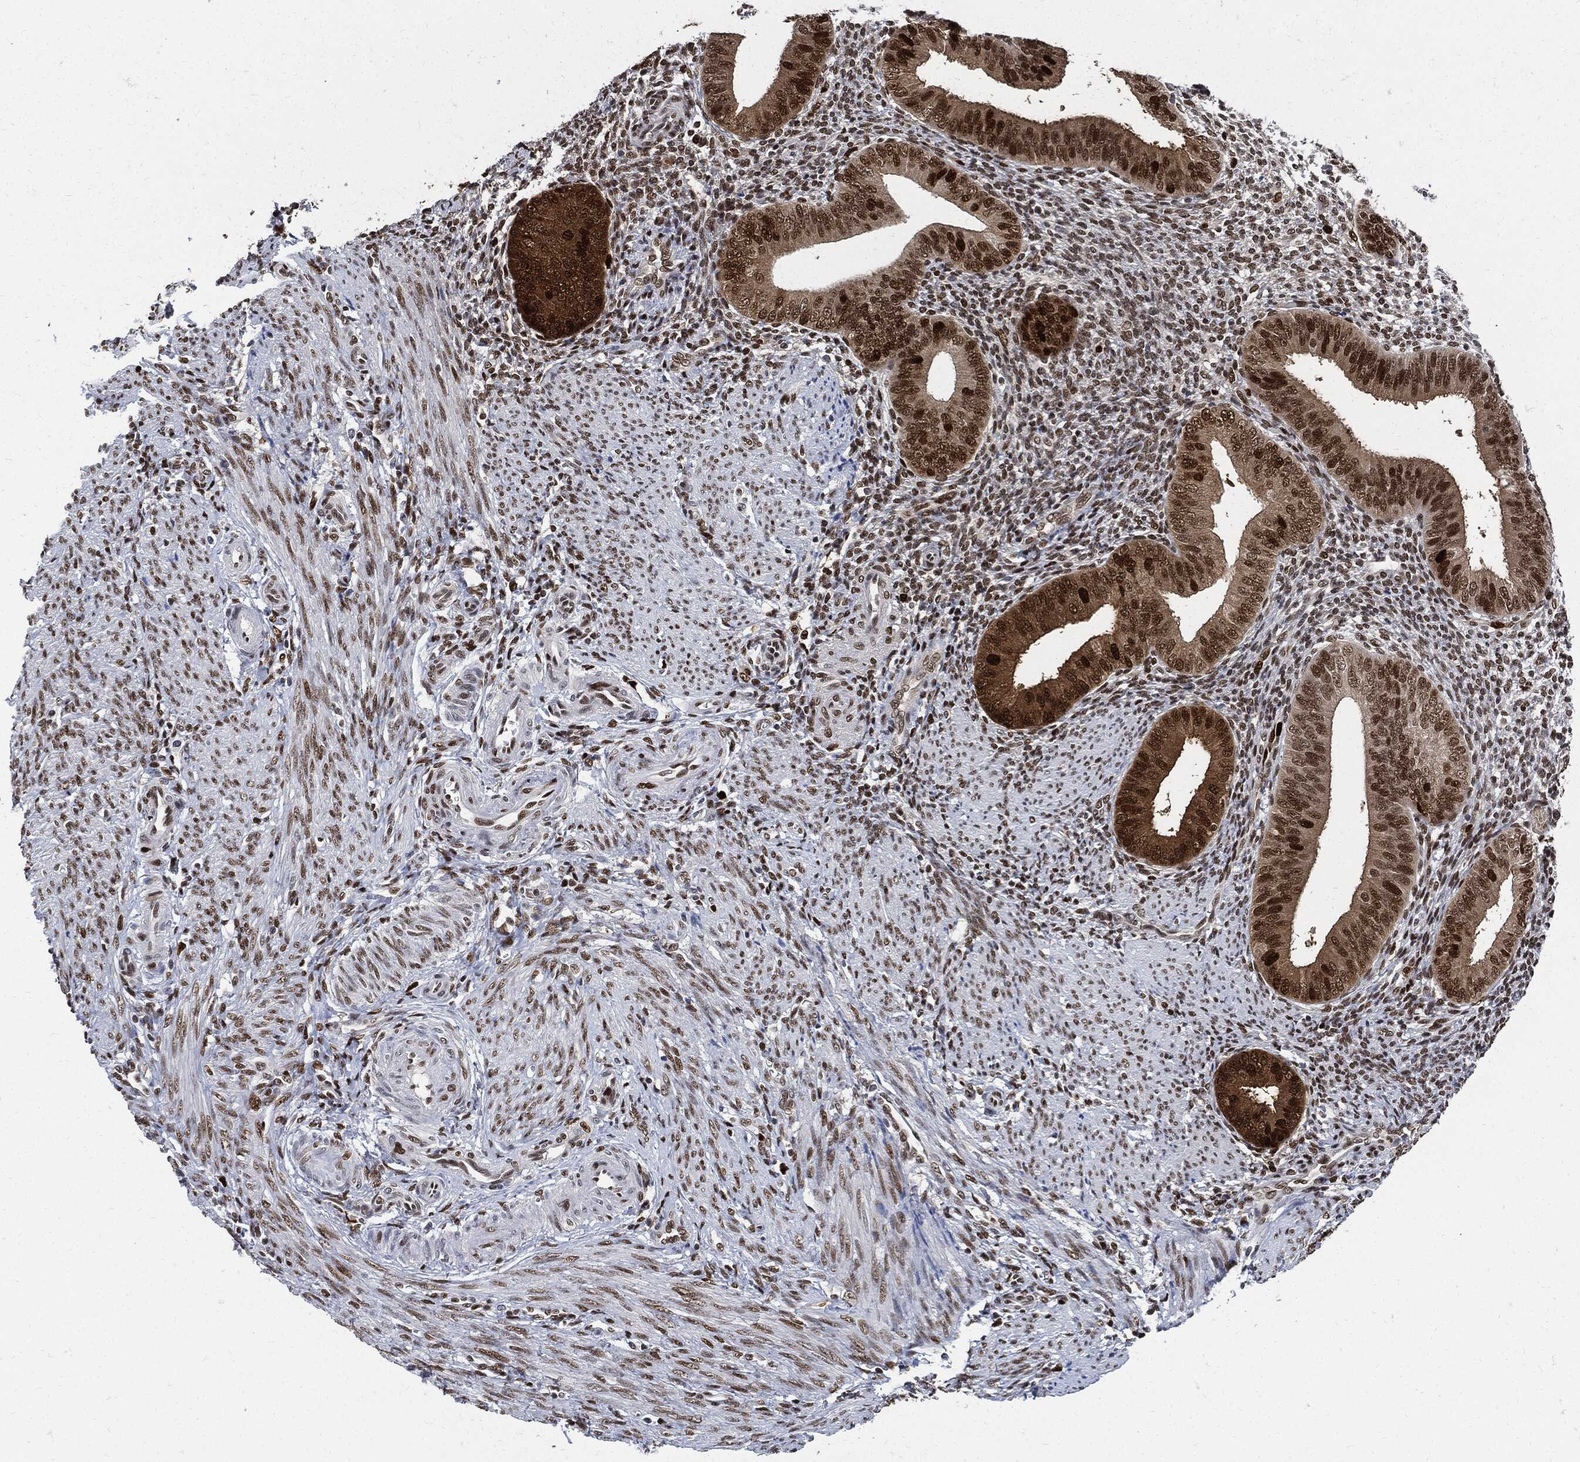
{"staining": {"intensity": "moderate", "quantity": ">75%", "location": "nuclear"}, "tissue": "endometrium", "cell_type": "Cells in endometrial stroma", "image_type": "normal", "snomed": [{"axis": "morphology", "description": "Normal tissue, NOS"}, {"axis": "topography", "description": "Endometrium"}], "caption": "Endometrium stained with IHC displays moderate nuclear positivity in about >75% of cells in endometrial stroma. Immunohistochemistry stains the protein in brown and the nuclei are stained blue.", "gene": "PCNA", "patient": {"sex": "female", "age": 39}}